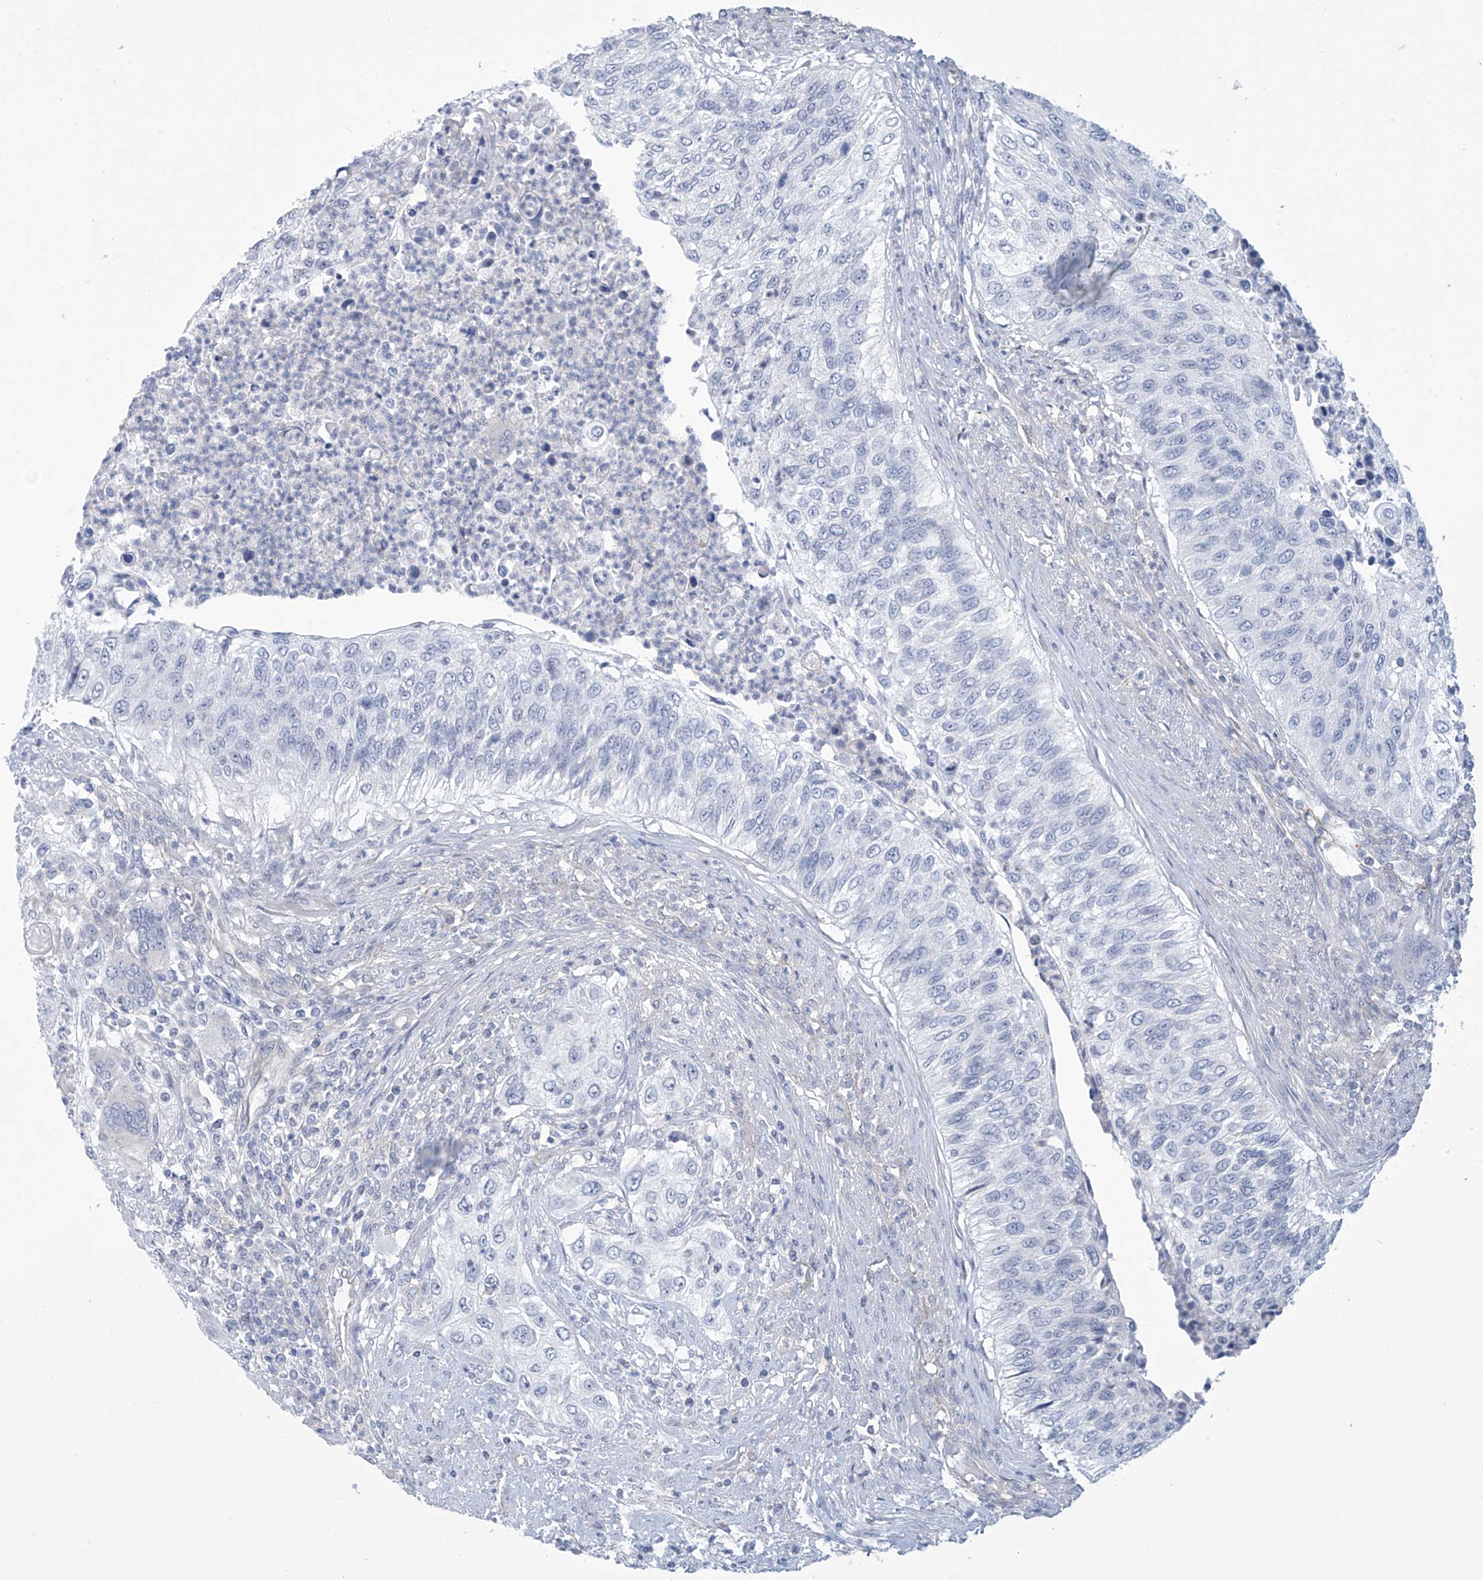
{"staining": {"intensity": "negative", "quantity": "none", "location": "none"}, "tissue": "urothelial cancer", "cell_type": "Tumor cells", "image_type": "cancer", "snomed": [{"axis": "morphology", "description": "Urothelial carcinoma, High grade"}, {"axis": "topography", "description": "Urinary bladder"}], "caption": "An immunohistochemistry photomicrograph of high-grade urothelial carcinoma is shown. There is no staining in tumor cells of high-grade urothelial carcinoma. (Brightfield microscopy of DAB IHC at high magnification).", "gene": "ABHD13", "patient": {"sex": "female", "age": 60}}